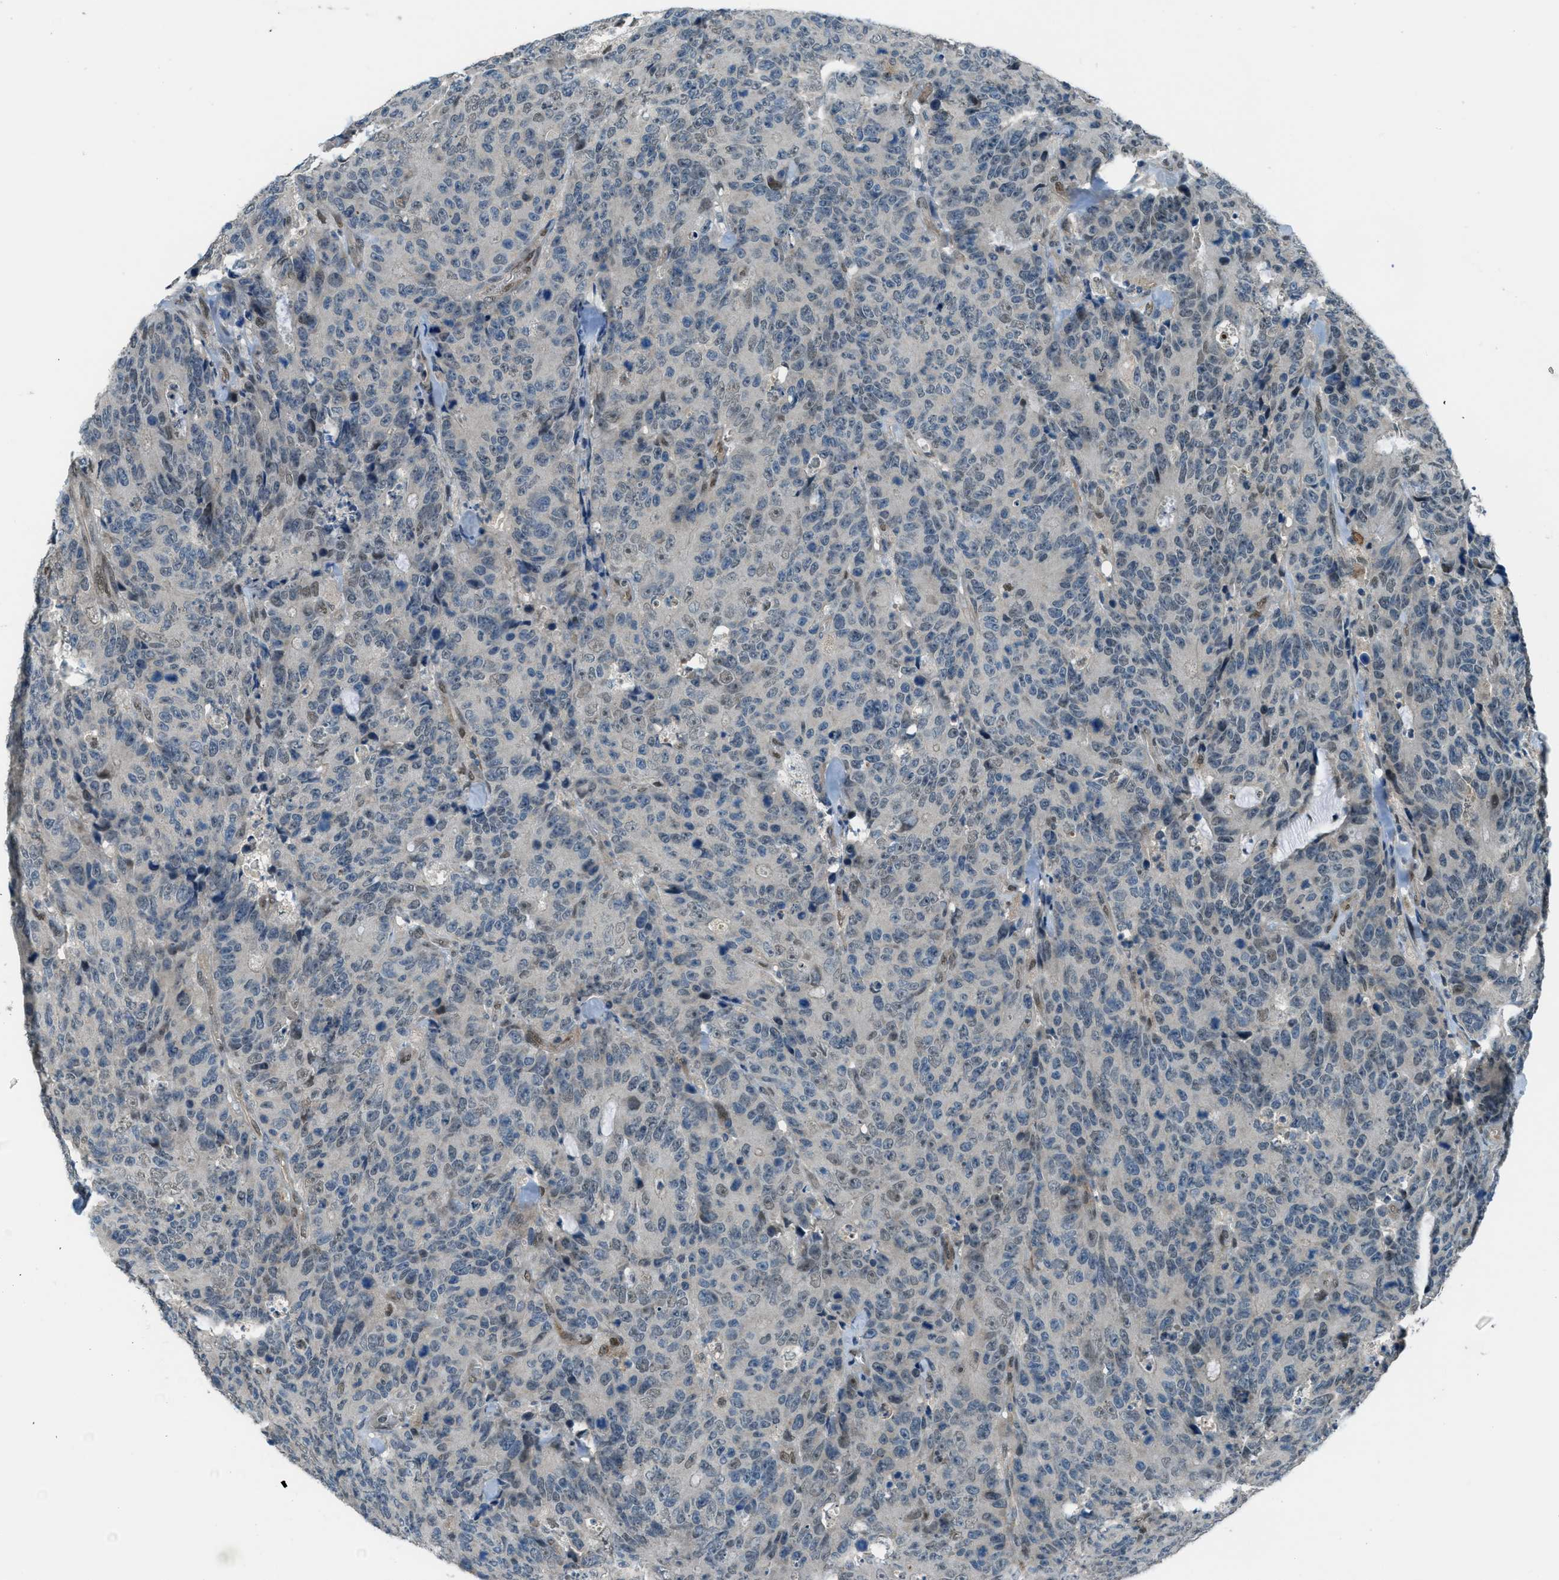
{"staining": {"intensity": "weak", "quantity": "25%-75%", "location": "nuclear"}, "tissue": "colorectal cancer", "cell_type": "Tumor cells", "image_type": "cancer", "snomed": [{"axis": "morphology", "description": "Adenocarcinoma, NOS"}, {"axis": "topography", "description": "Colon"}], "caption": "Immunohistochemistry micrograph of neoplastic tissue: human adenocarcinoma (colorectal) stained using immunohistochemistry (IHC) demonstrates low levels of weak protein expression localized specifically in the nuclear of tumor cells, appearing as a nuclear brown color.", "gene": "NPEPL1", "patient": {"sex": "female", "age": 86}}